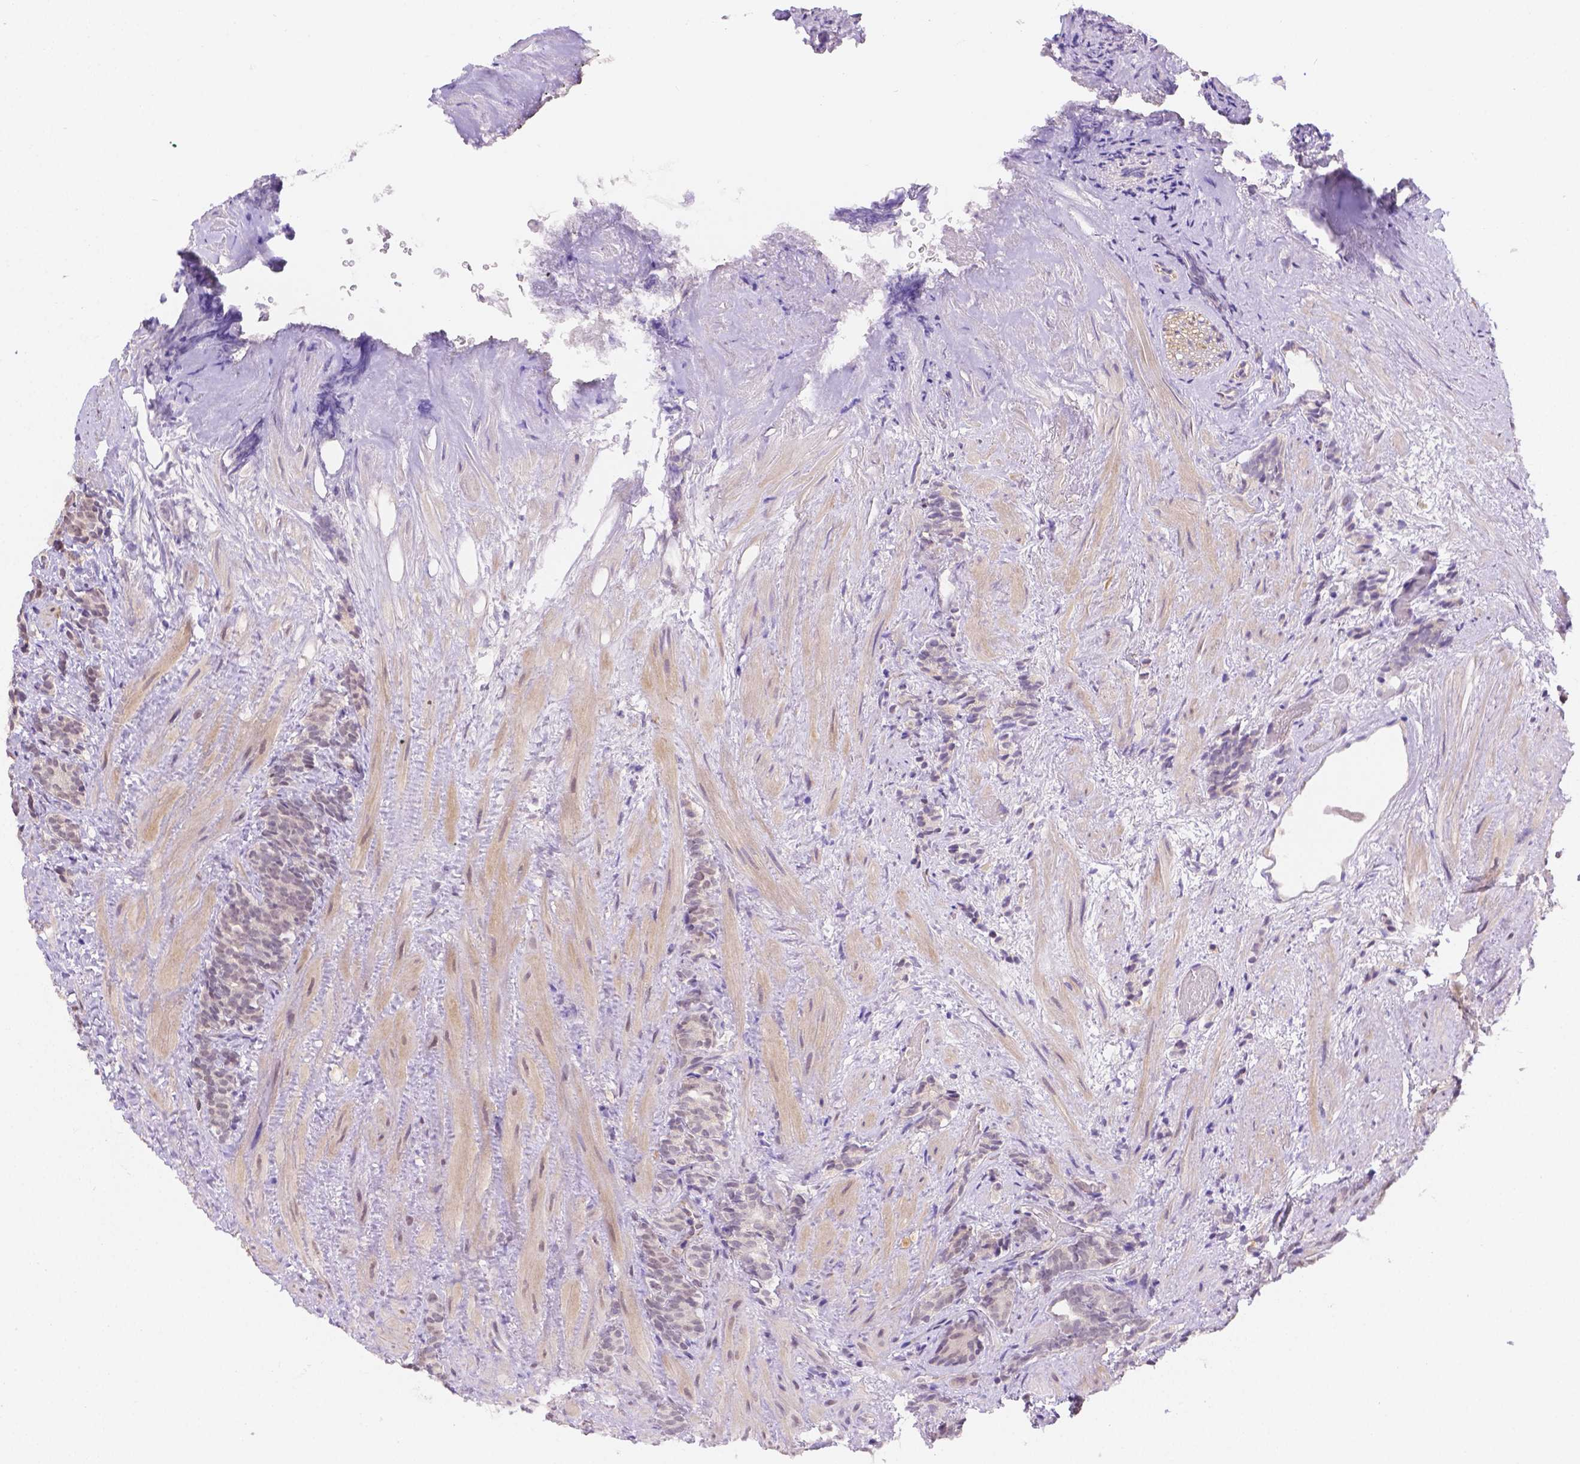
{"staining": {"intensity": "negative", "quantity": "none", "location": "none"}, "tissue": "prostate cancer", "cell_type": "Tumor cells", "image_type": "cancer", "snomed": [{"axis": "morphology", "description": "Adenocarcinoma, High grade"}, {"axis": "topography", "description": "Prostate"}], "caption": "IHC photomicrograph of neoplastic tissue: human prostate high-grade adenocarcinoma stained with DAB (3,3'-diaminobenzidine) reveals no significant protein positivity in tumor cells.", "gene": "NXPE2", "patient": {"sex": "male", "age": 84}}